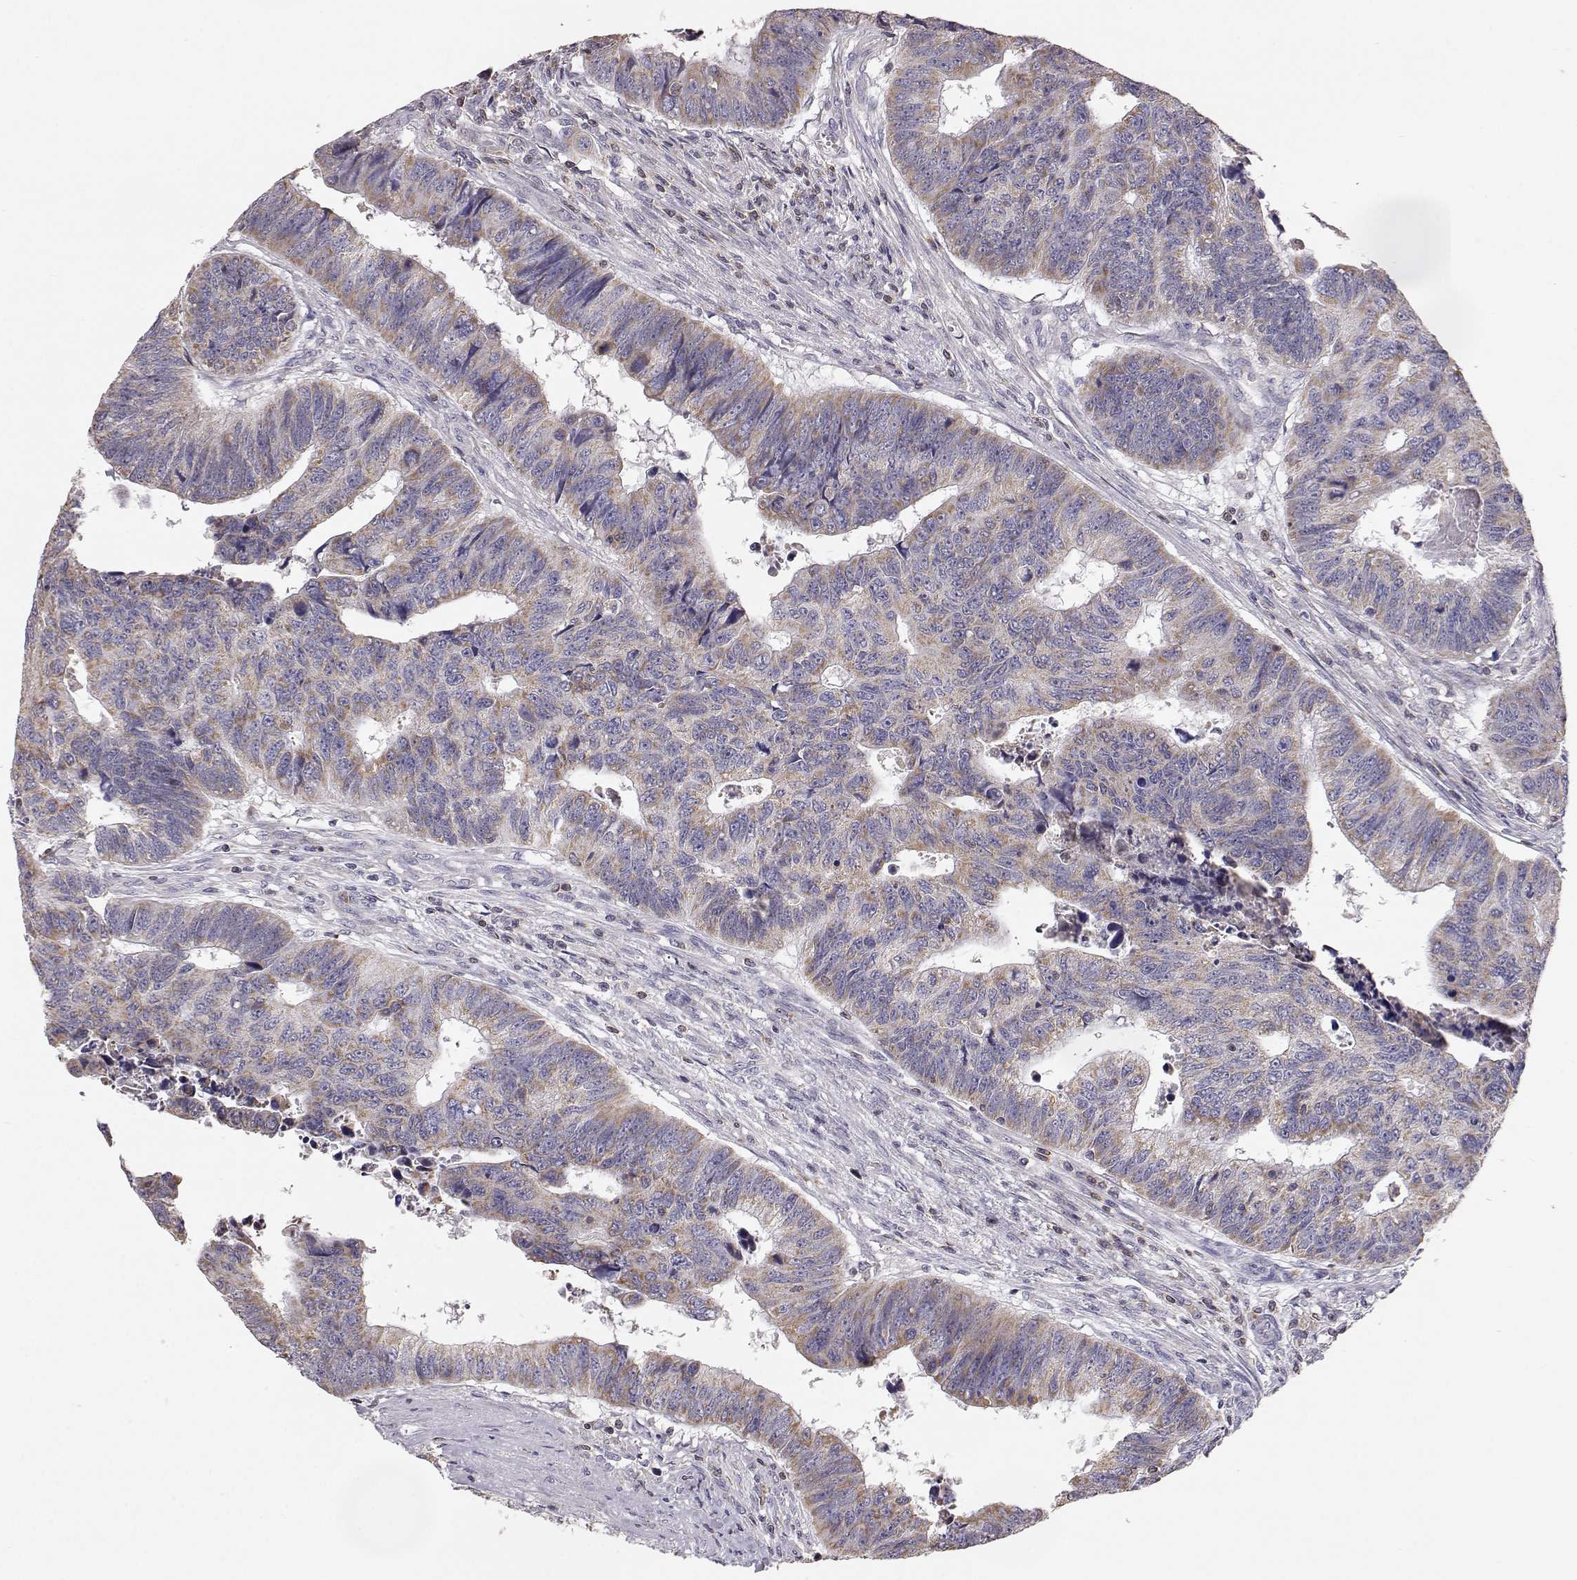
{"staining": {"intensity": "moderate", "quantity": ">75%", "location": "cytoplasmic/membranous"}, "tissue": "colorectal cancer", "cell_type": "Tumor cells", "image_type": "cancer", "snomed": [{"axis": "morphology", "description": "Adenocarcinoma, NOS"}, {"axis": "topography", "description": "Rectum"}], "caption": "Immunohistochemical staining of colorectal cancer (adenocarcinoma) reveals moderate cytoplasmic/membranous protein positivity in about >75% of tumor cells.", "gene": "GRAP2", "patient": {"sex": "female", "age": 85}}